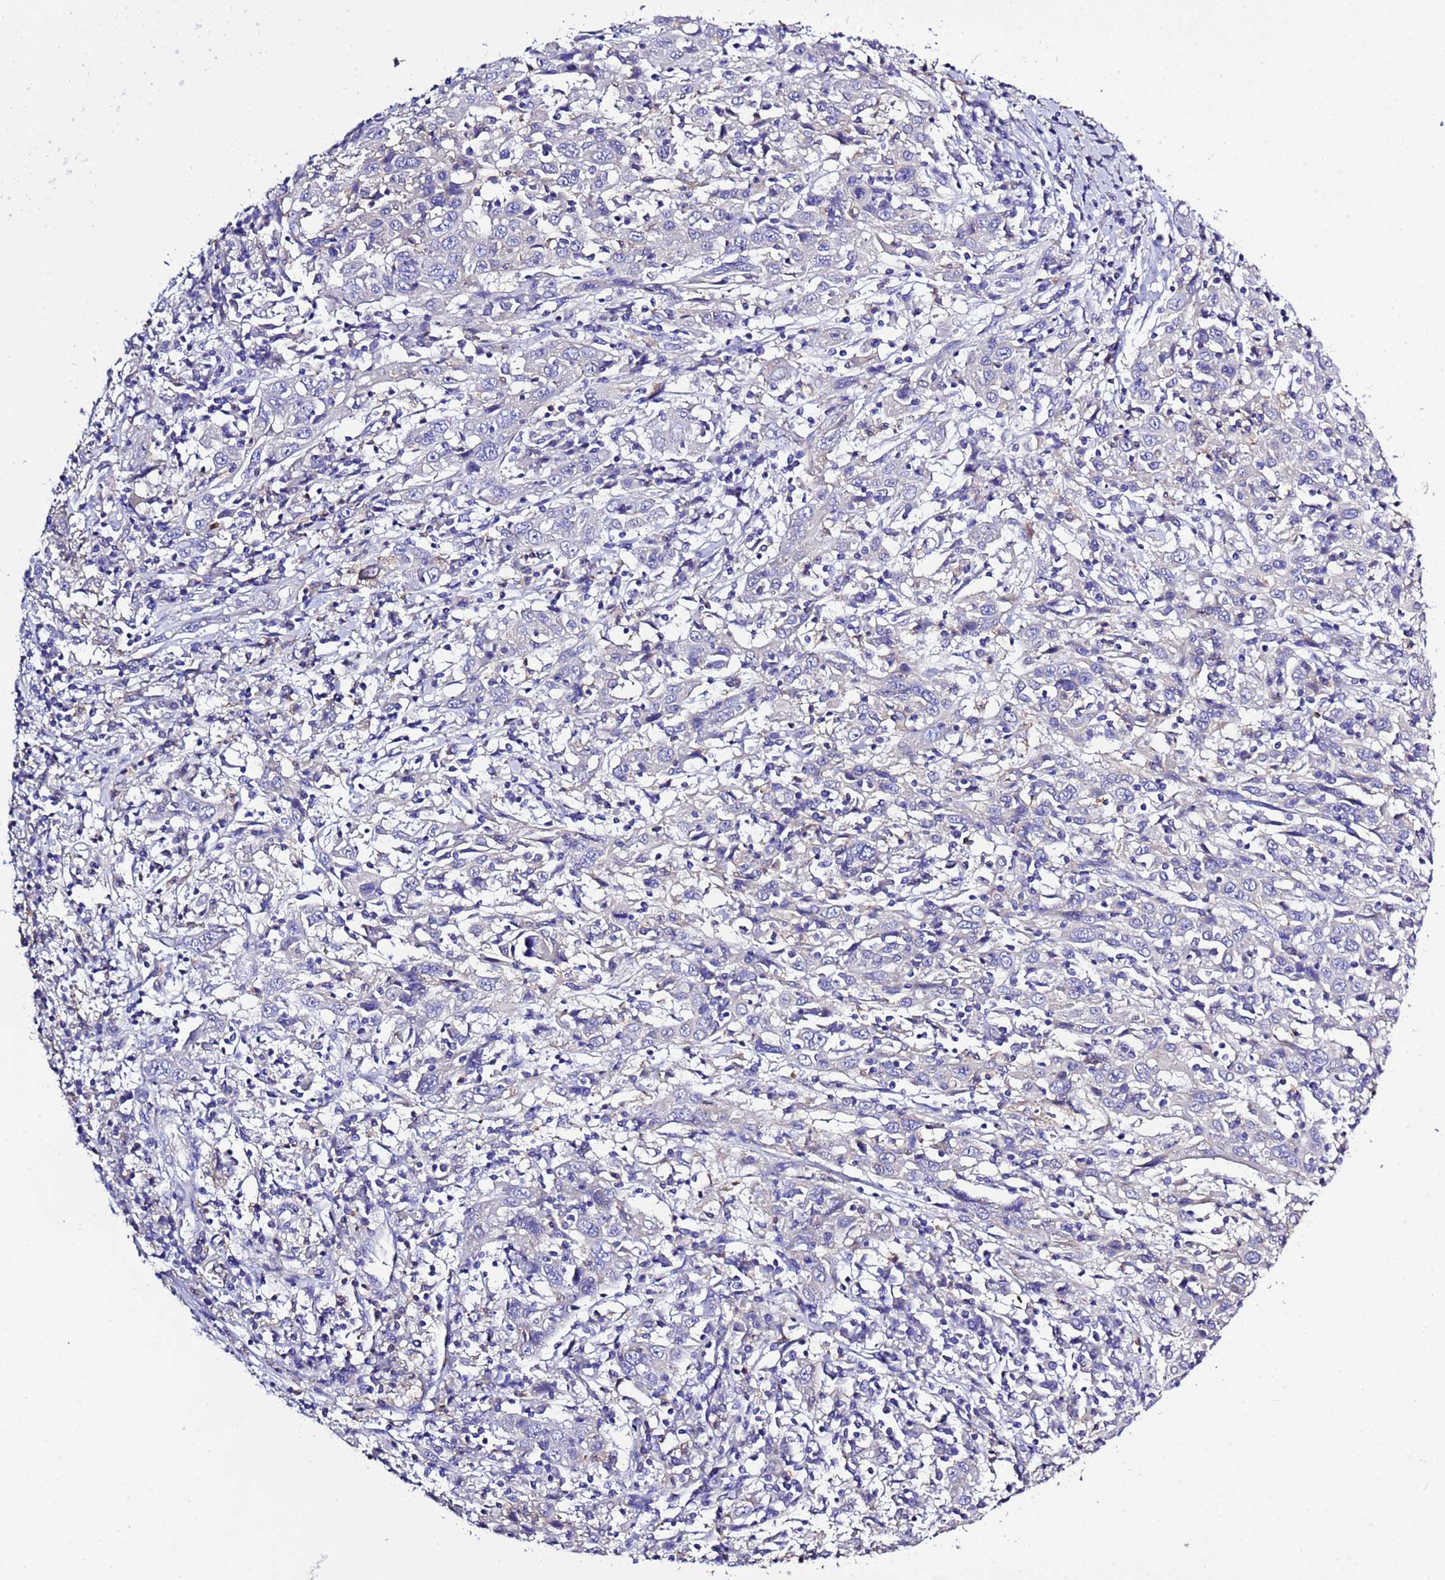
{"staining": {"intensity": "negative", "quantity": "none", "location": "none"}, "tissue": "cervical cancer", "cell_type": "Tumor cells", "image_type": "cancer", "snomed": [{"axis": "morphology", "description": "Squamous cell carcinoma, NOS"}, {"axis": "topography", "description": "Cervix"}], "caption": "Immunohistochemistry (IHC) of cervical squamous cell carcinoma displays no positivity in tumor cells.", "gene": "KICS2", "patient": {"sex": "female", "age": 46}}